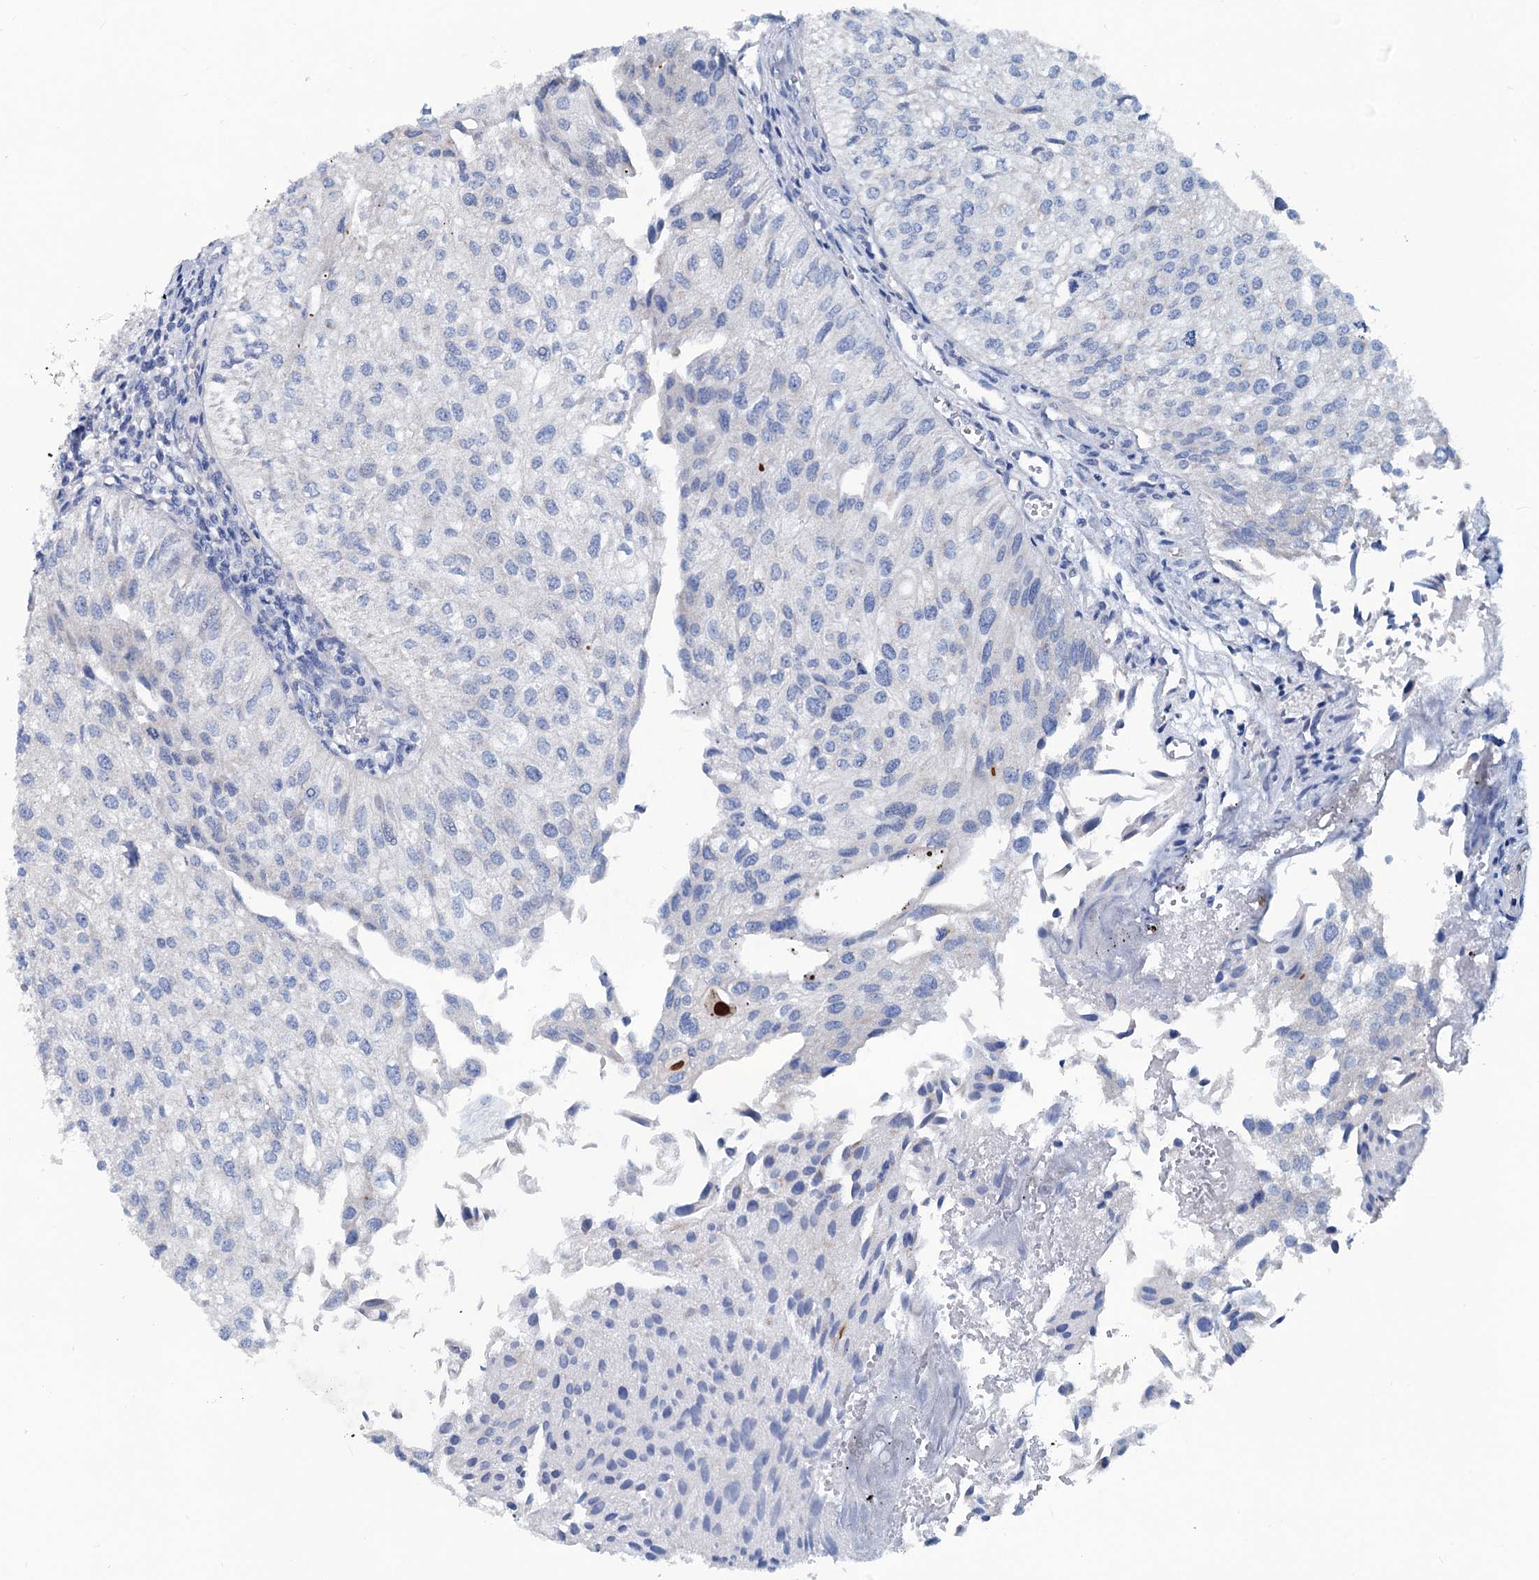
{"staining": {"intensity": "negative", "quantity": "none", "location": "none"}, "tissue": "urothelial cancer", "cell_type": "Tumor cells", "image_type": "cancer", "snomed": [{"axis": "morphology", "description": "Urothelial carcinoma, Low grade"}, {"axis": "topography", "description": "Urinary bladder"}], "caption": "Immunohistochemistry (IHC) histopathology image of neoplastic tissue: human urothelial cancer stained with DAB displays no significant protein expression in tumor cells.", "gene": "SLC1A3", "patient": {"sex": "female", "age": 89}}